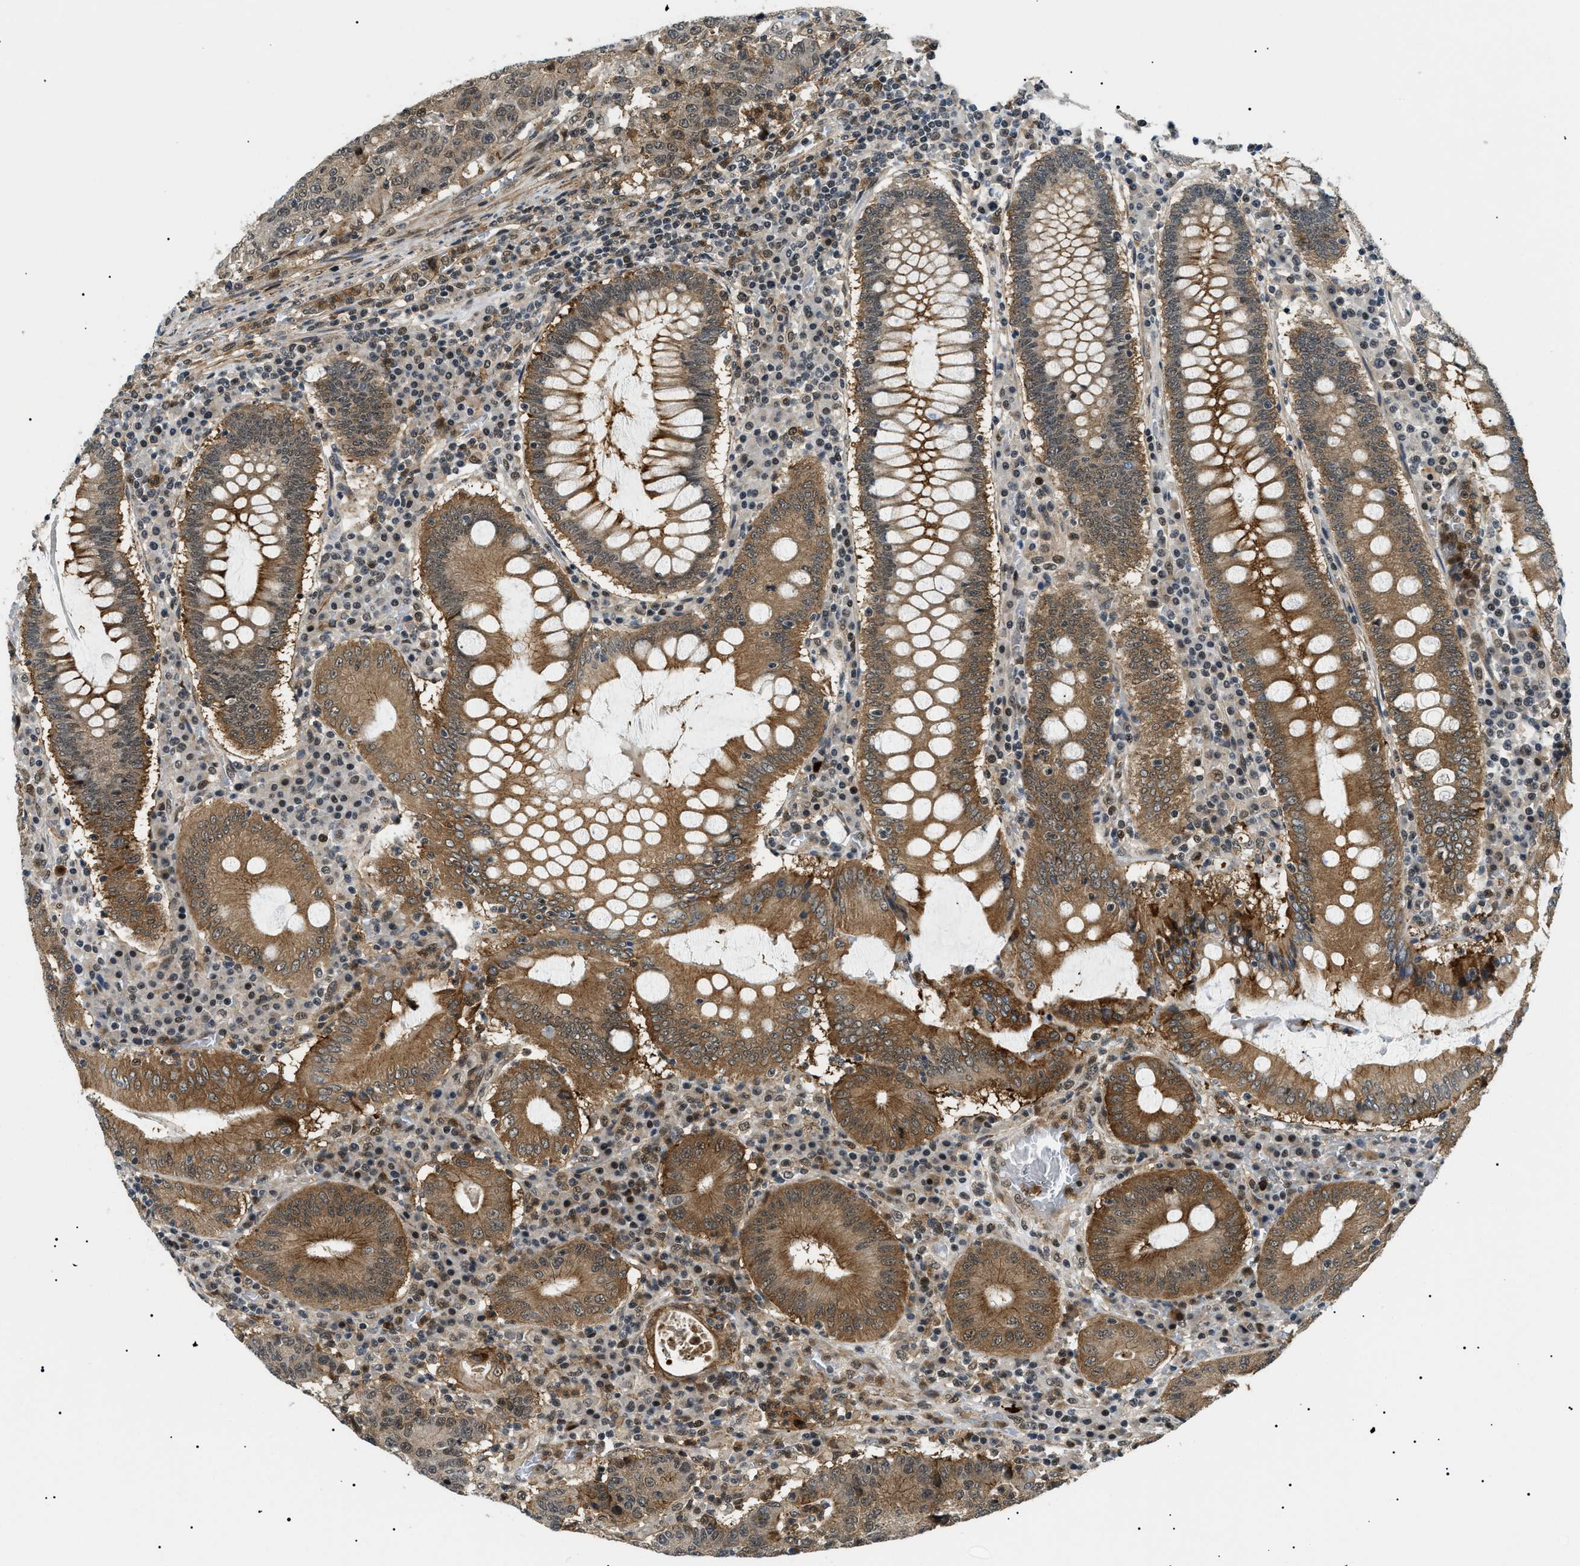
{"staining": {"intensity": "strong", "quantity": ">75%", "location": "cytoplasmic/membranous,nuclear"}, "tissue": "colorectal cancer", "cell_type": "Tumor cells", "image_type": "cancer", "snomed": [{"axis": "morphology", "description": "Normal tissue, NOS"}, {"axis": "morphology", "description": "Adenocarcinoma, NOS"}, {"axis": "topography", "description": "Colon"}], "caption": "A high-resolution image shows immunohistochemistry (IHC) staining of colorectal cancer, which demonstrates strong cytoplasmic/membranous and nuclear staining in approximately >75% of tumor cells.", "gene": "RBM15", "patient": {"sex": "female", "age": 75}}